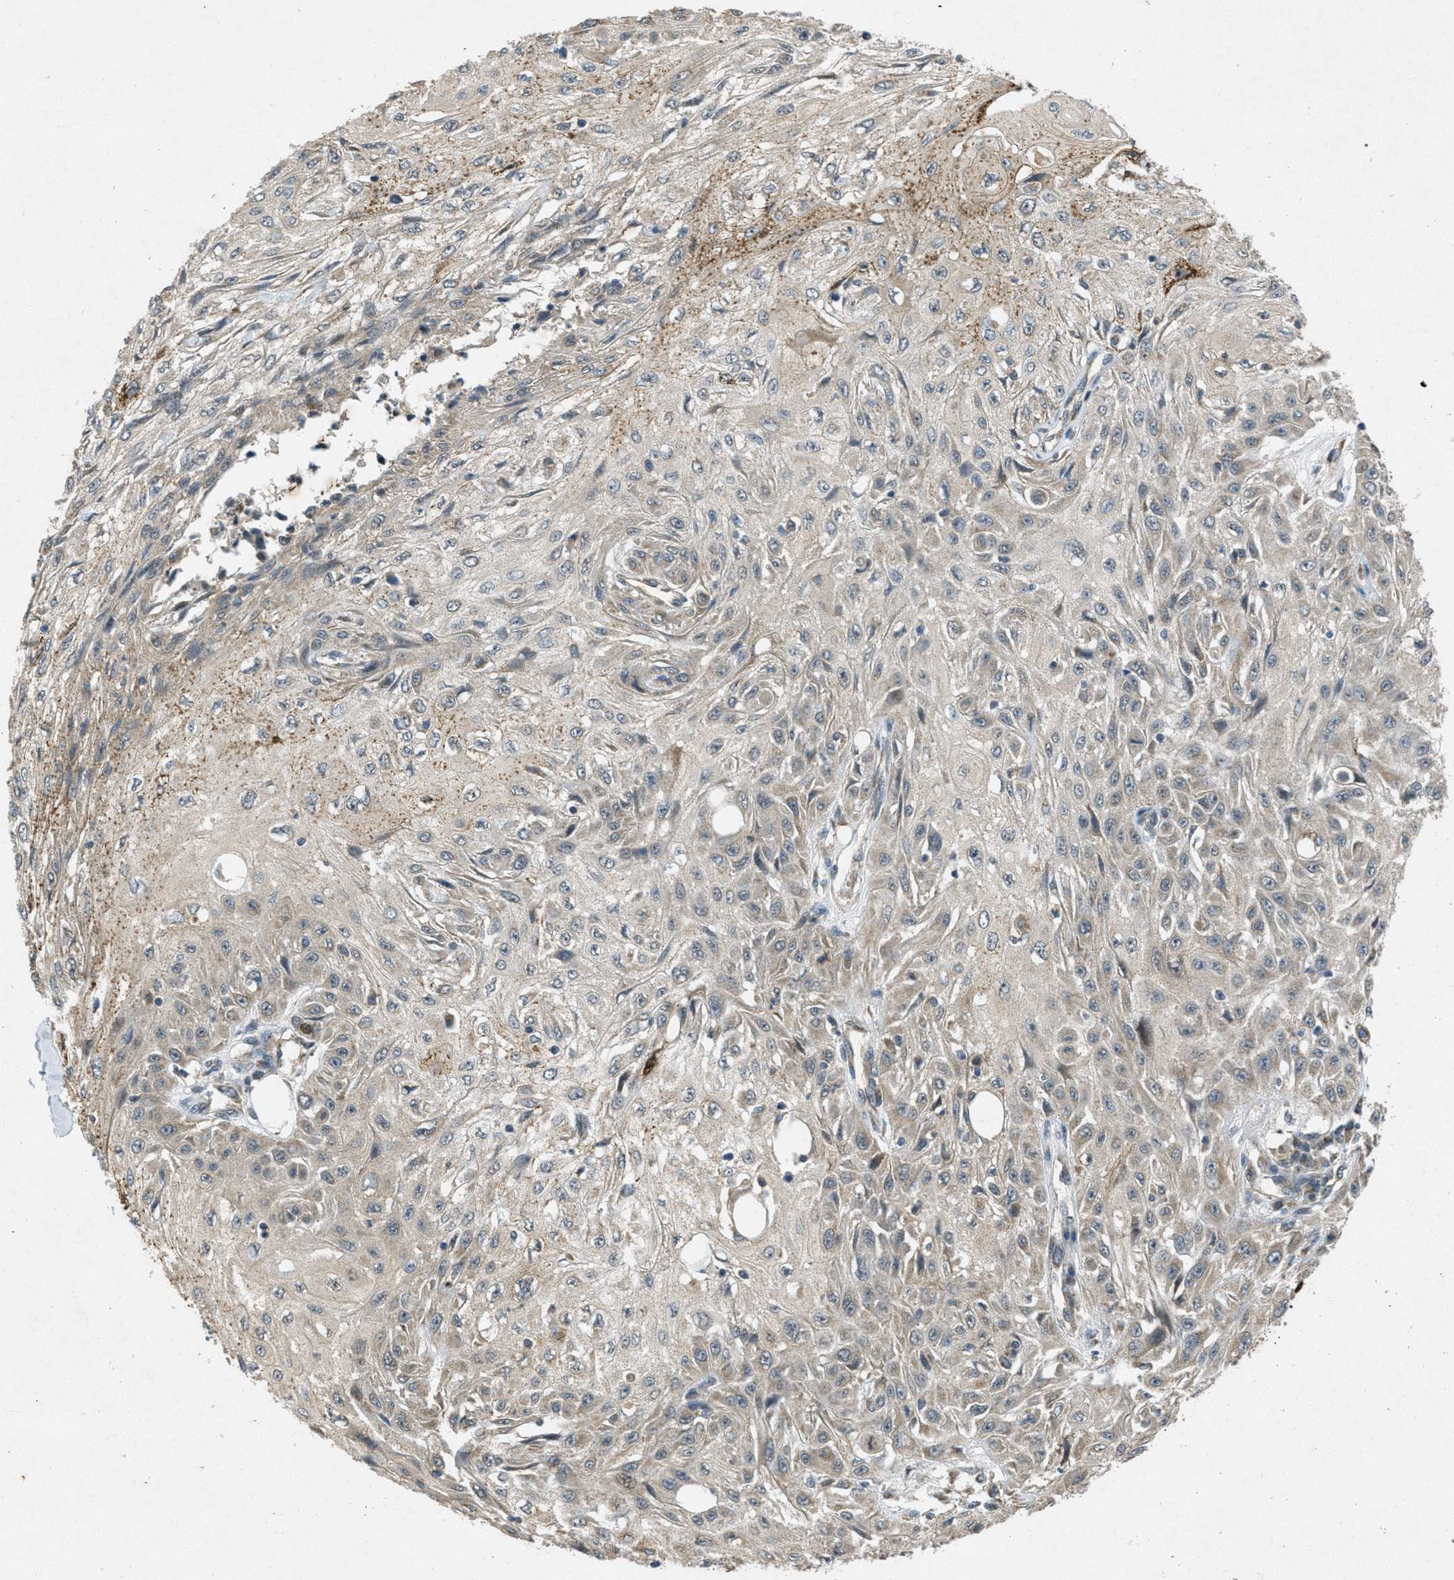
{"staining": {"intensity": "moderate", "quantity": "<25%", "location": "cytoplasmic/membranous"}, "tissue": "skin cancer", "cell_type": "Tumor cells", "image_type": "cancer", "snomed": [{"axis": "morphology", "description": "Squamous cell carcinoma, NOS"}, {"axis": "topography", "description": "Skin"}], "caption": "This is a photomicrograph of immunohistochemistry (IHC) staining of skin squamous cell carcinoma, which shows moderate positivity in the cytoplasmic/membranous of tumor cells.", "gene": "PPP1R15A", "patient": {"sex": "male", "age": 75}}